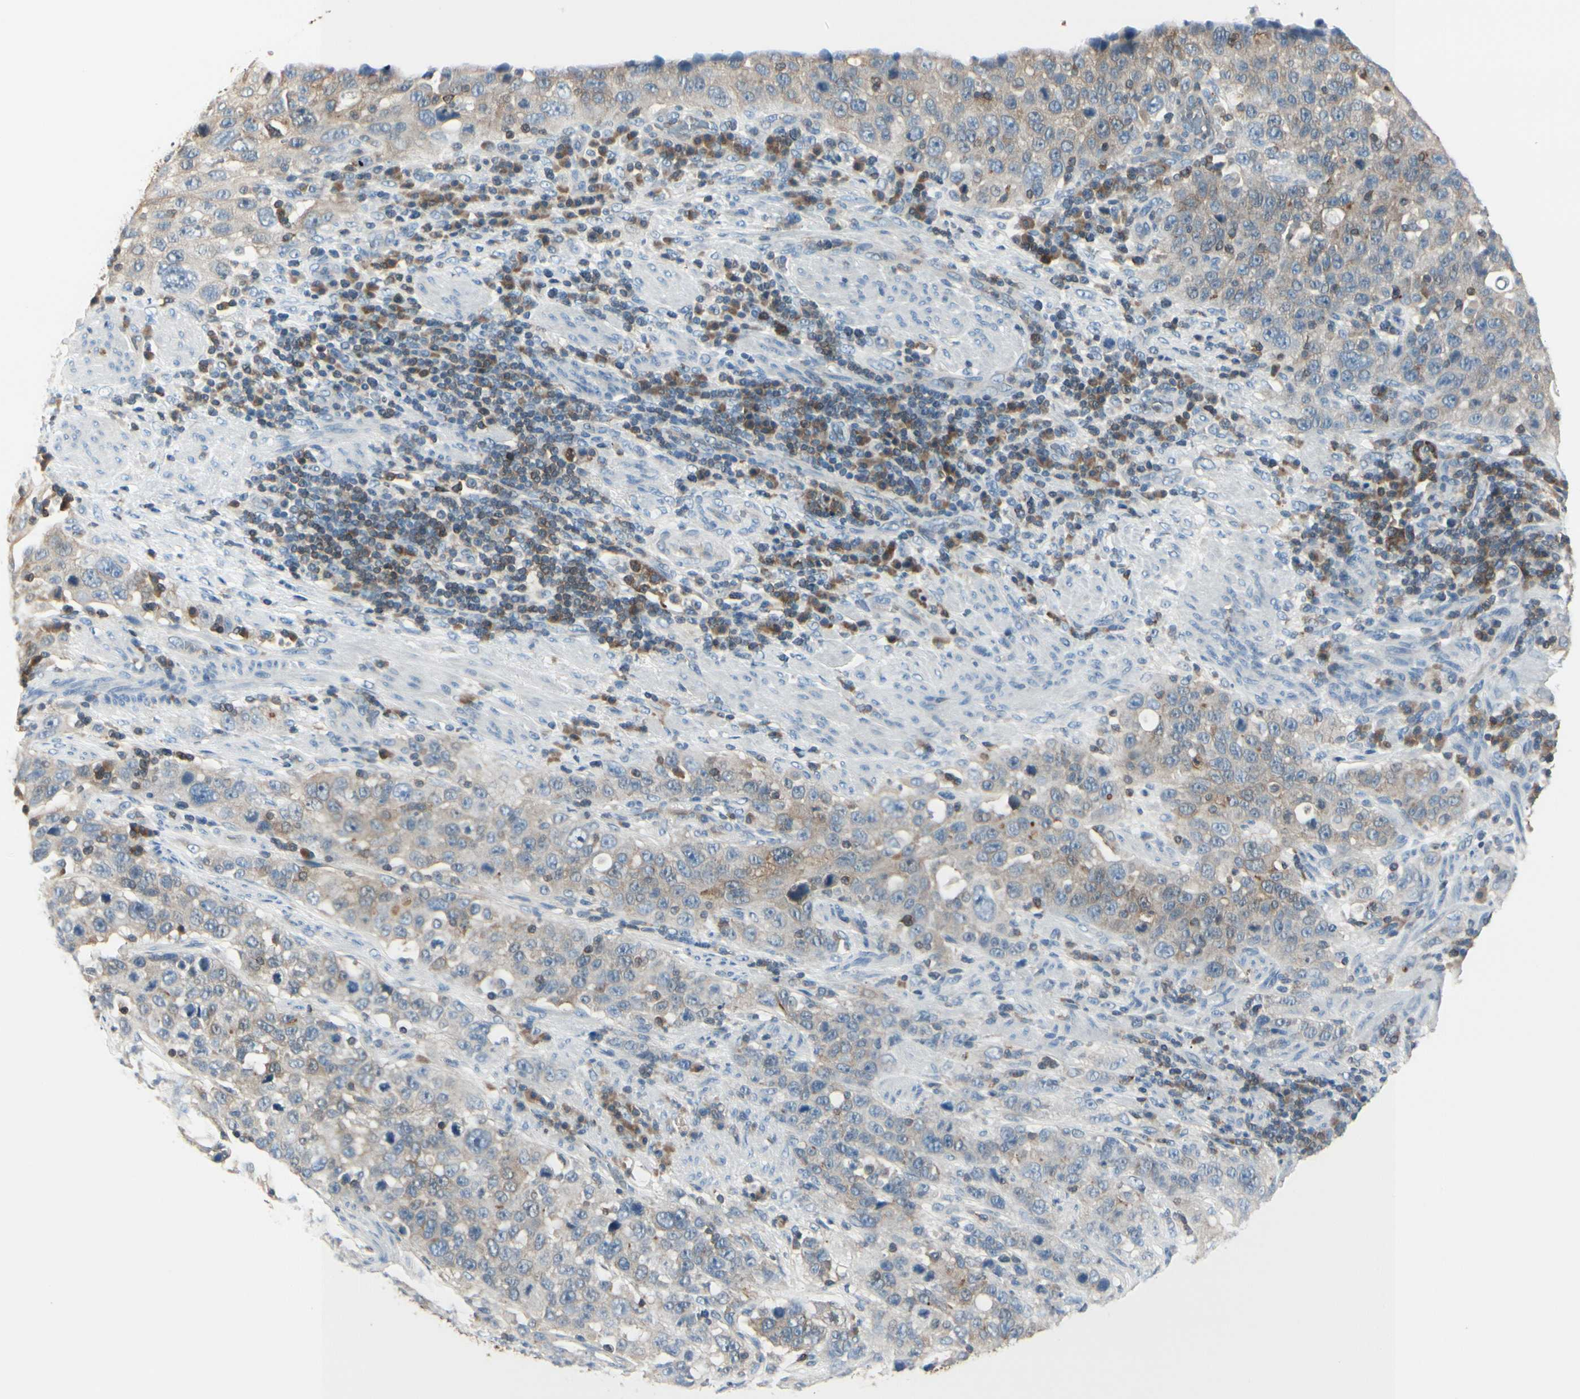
{"staining": {"intensity": "weak", "quantity": "25%-75%", "location": "cytoplasmic/membranous"}, "tissue": "stomach cancer", "cell_type": "Tumor cells", "image_type": "cancer", "snomed": [{"axis": "morphology", "description": "Normal tissue, NOS"}, {"axis": "morphology", "description": "Adenocarcinoma, NOS"}, {"axis": "topography", "description": "Stomach"}], "caption": "IHC histopathology image of human adenocarcinoma (stomach) stained for a protein (brown), which shows low levels of weak cytoplasmic/membranous expression in about 25%-75% of tumor cells.", "gene": "SLC9A3R1", "patient": {"sex": "male", "age": 48}}